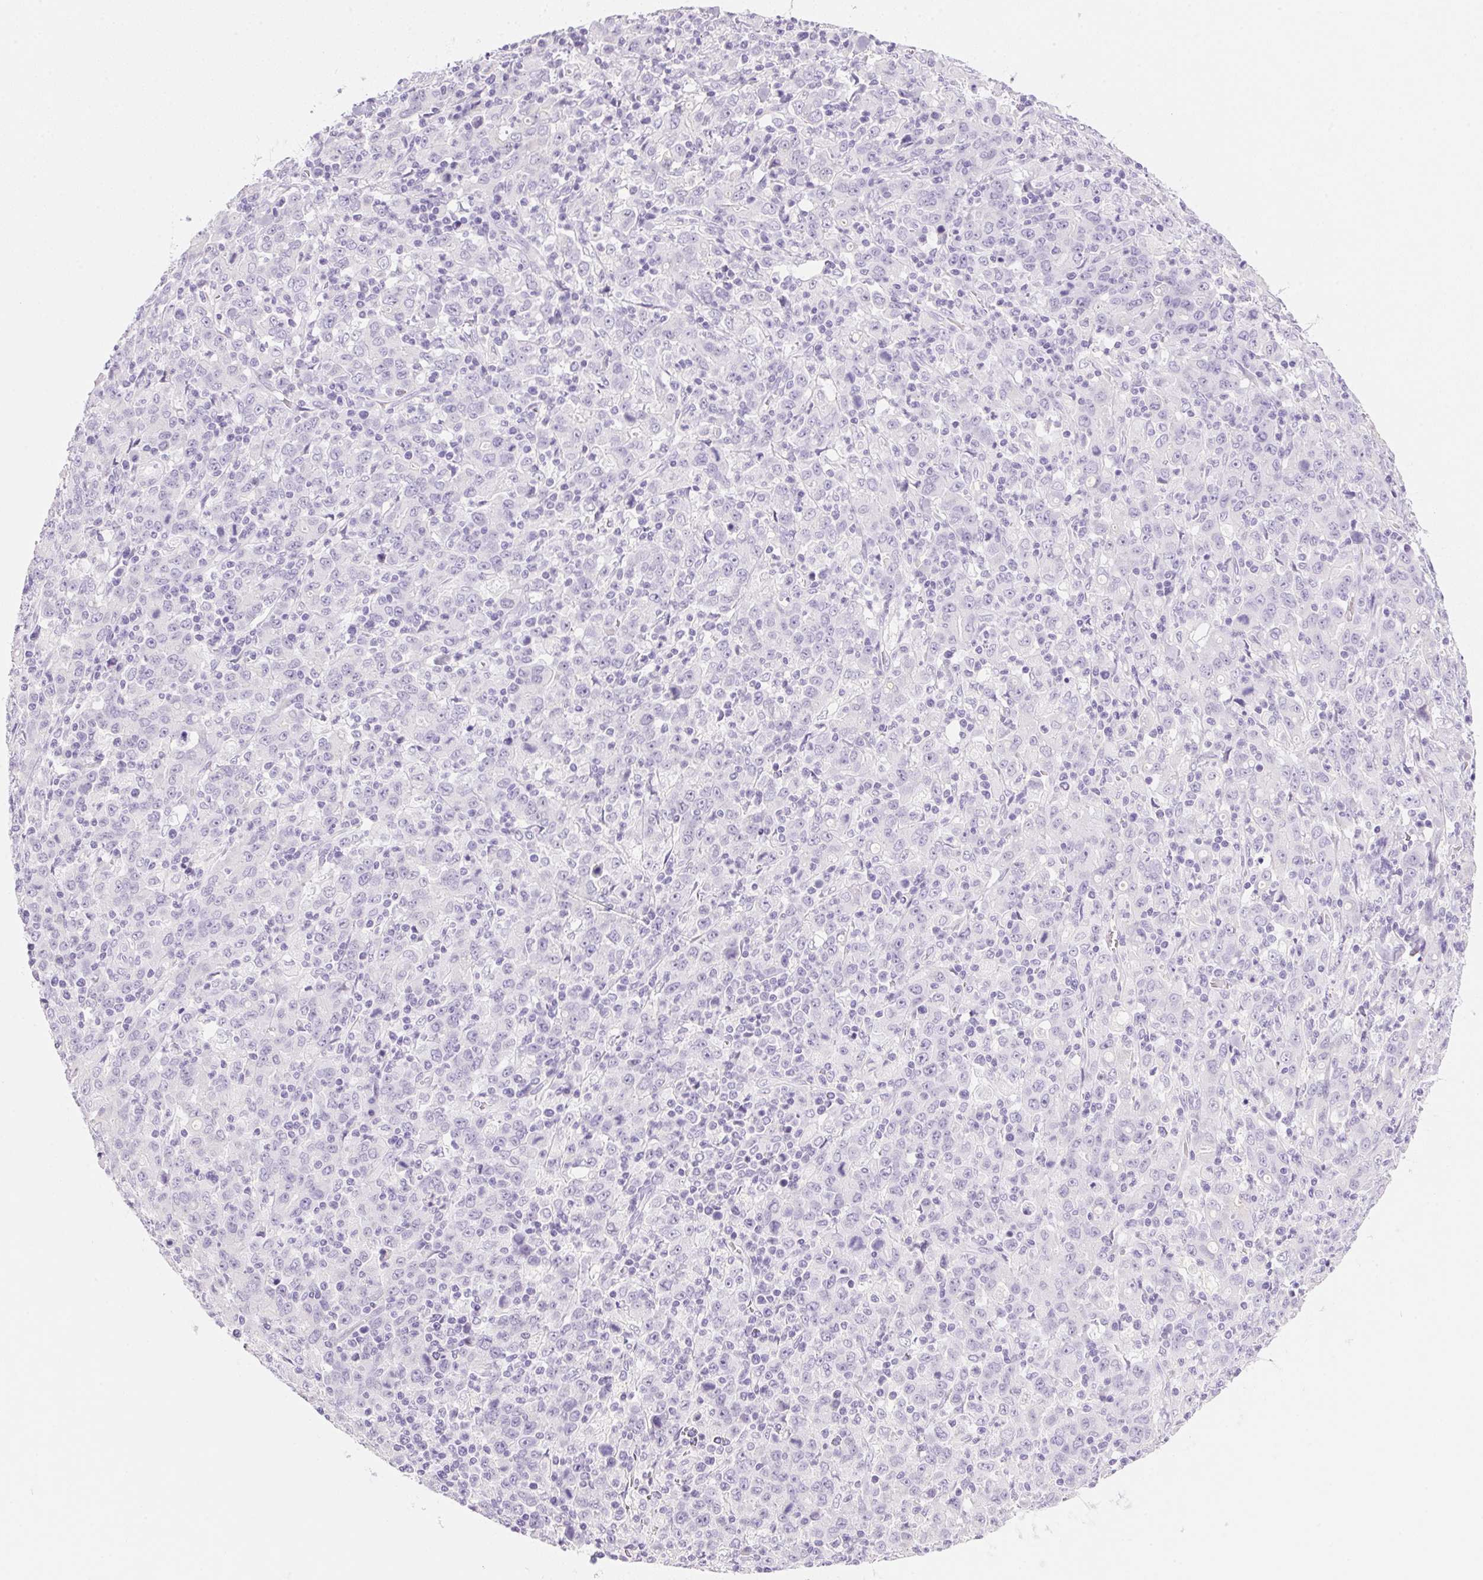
{"staining": {"intensity": "negative", "quantity": "none", "location": "none"}, "tissue": "stomach cancer", "cell_type": "Tumor cells", "image_type": "cancer", "snomed": [{"axis": "morphology", "description": "Adenocarcinoma, NOS"}, {"axis": "topography", "description": "Stomach, upper"}], "caption": "Tumor cells are negative for brown protein staining in stomach cancer.", "gene": "DHCR24", "patient": {"sex": "male", "age": 69}}